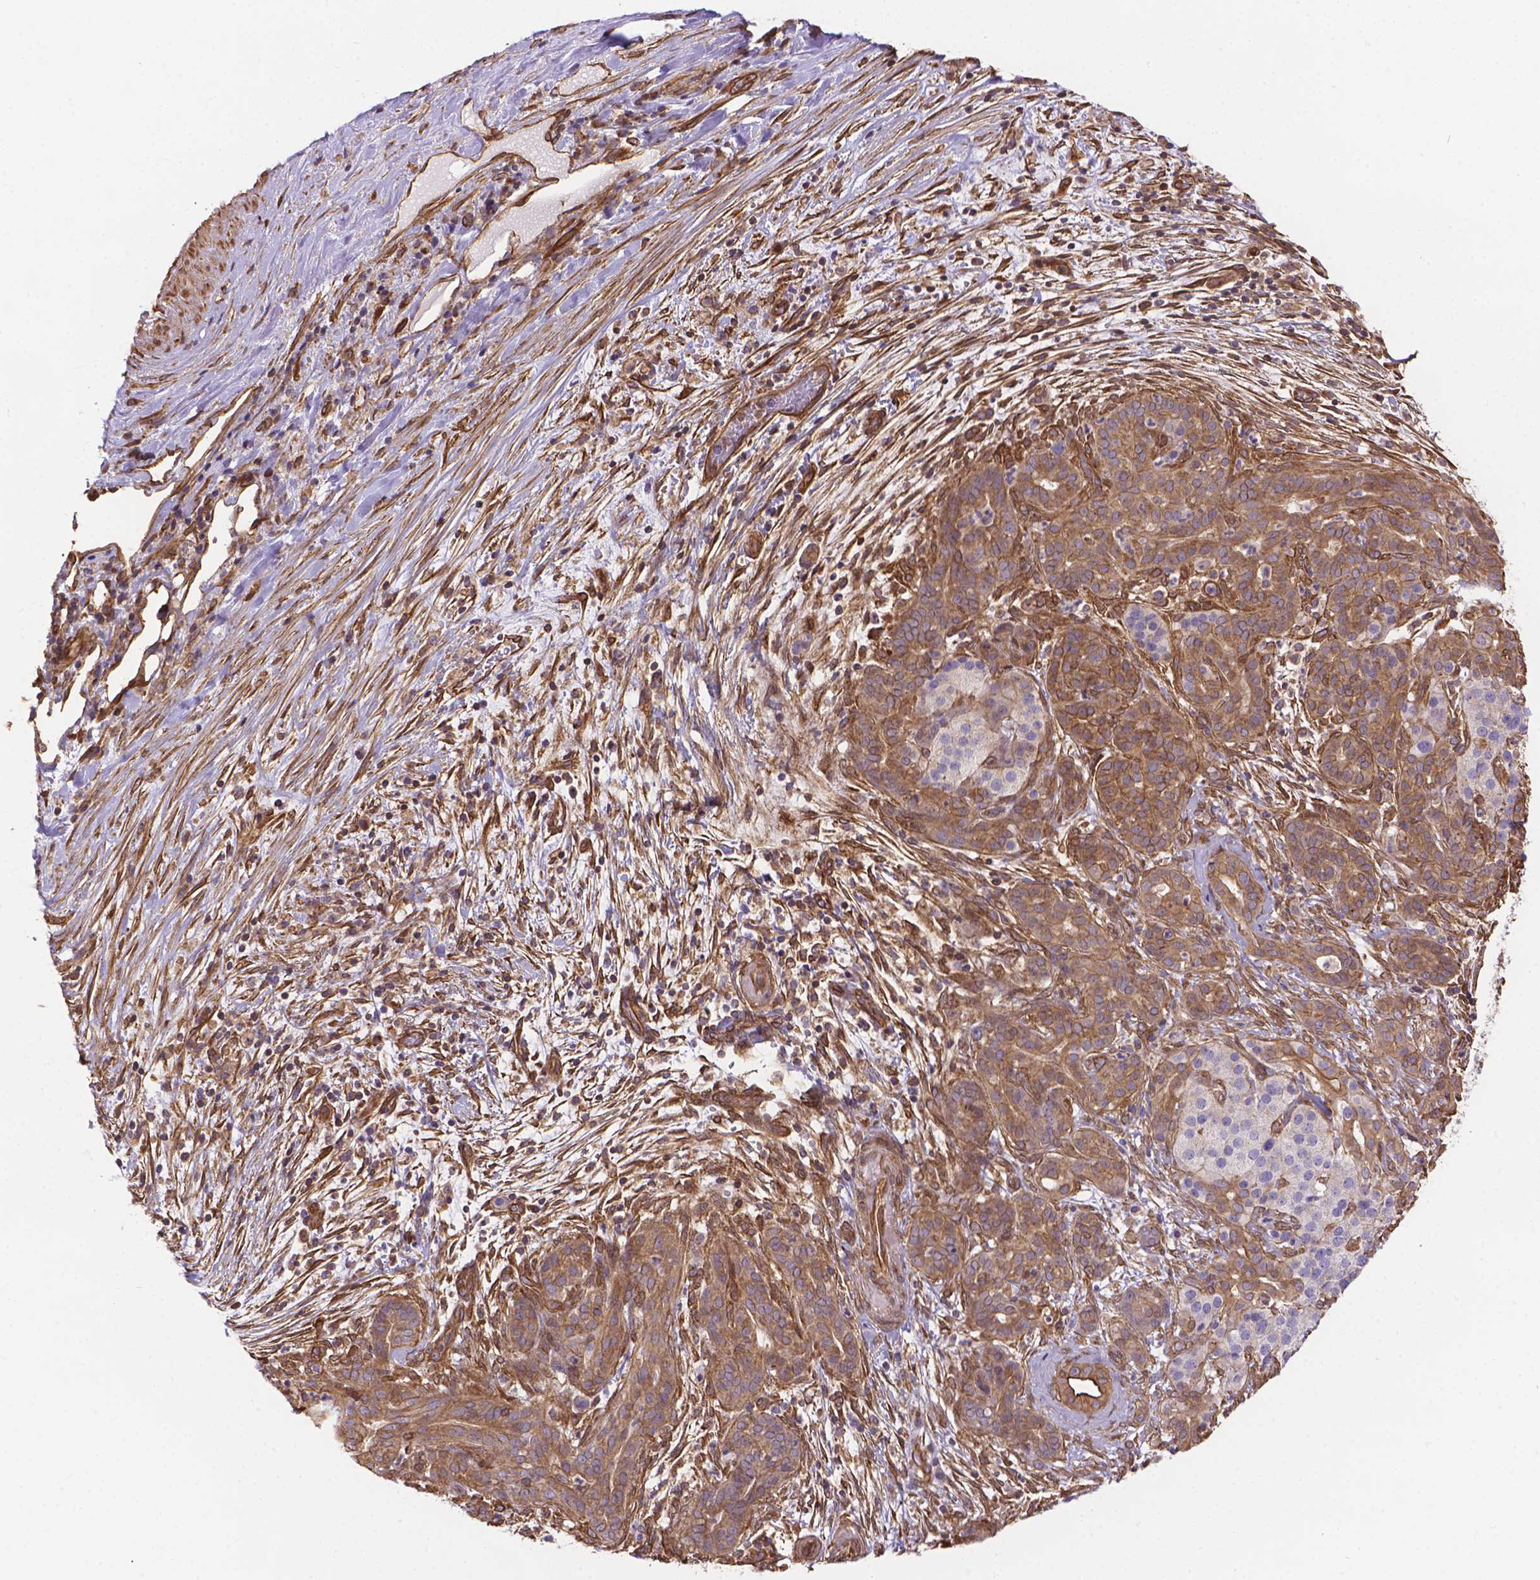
{"staining": {"intensity": "moderate", "quantity": ">75%", "location": "cytoplasmic/membranous"}, "tissue": "pancreatic cancer", "cell_type": "Tumor cells", "image_type": "cancer", "snomed": [{"axis": "morphology", "description": "Adenocarcinoma, NOS"}, {"axis": "topography", "description": "Pancreas"}], "caption": "Immunohistochemistry of pancreatic cancer exhibits medium levels of moderate cytoplasmic/membranous positivity in approximately >75% of tumor cells.", "gene": "YAP1", "patient": {"sex": "male", "age": 44}}